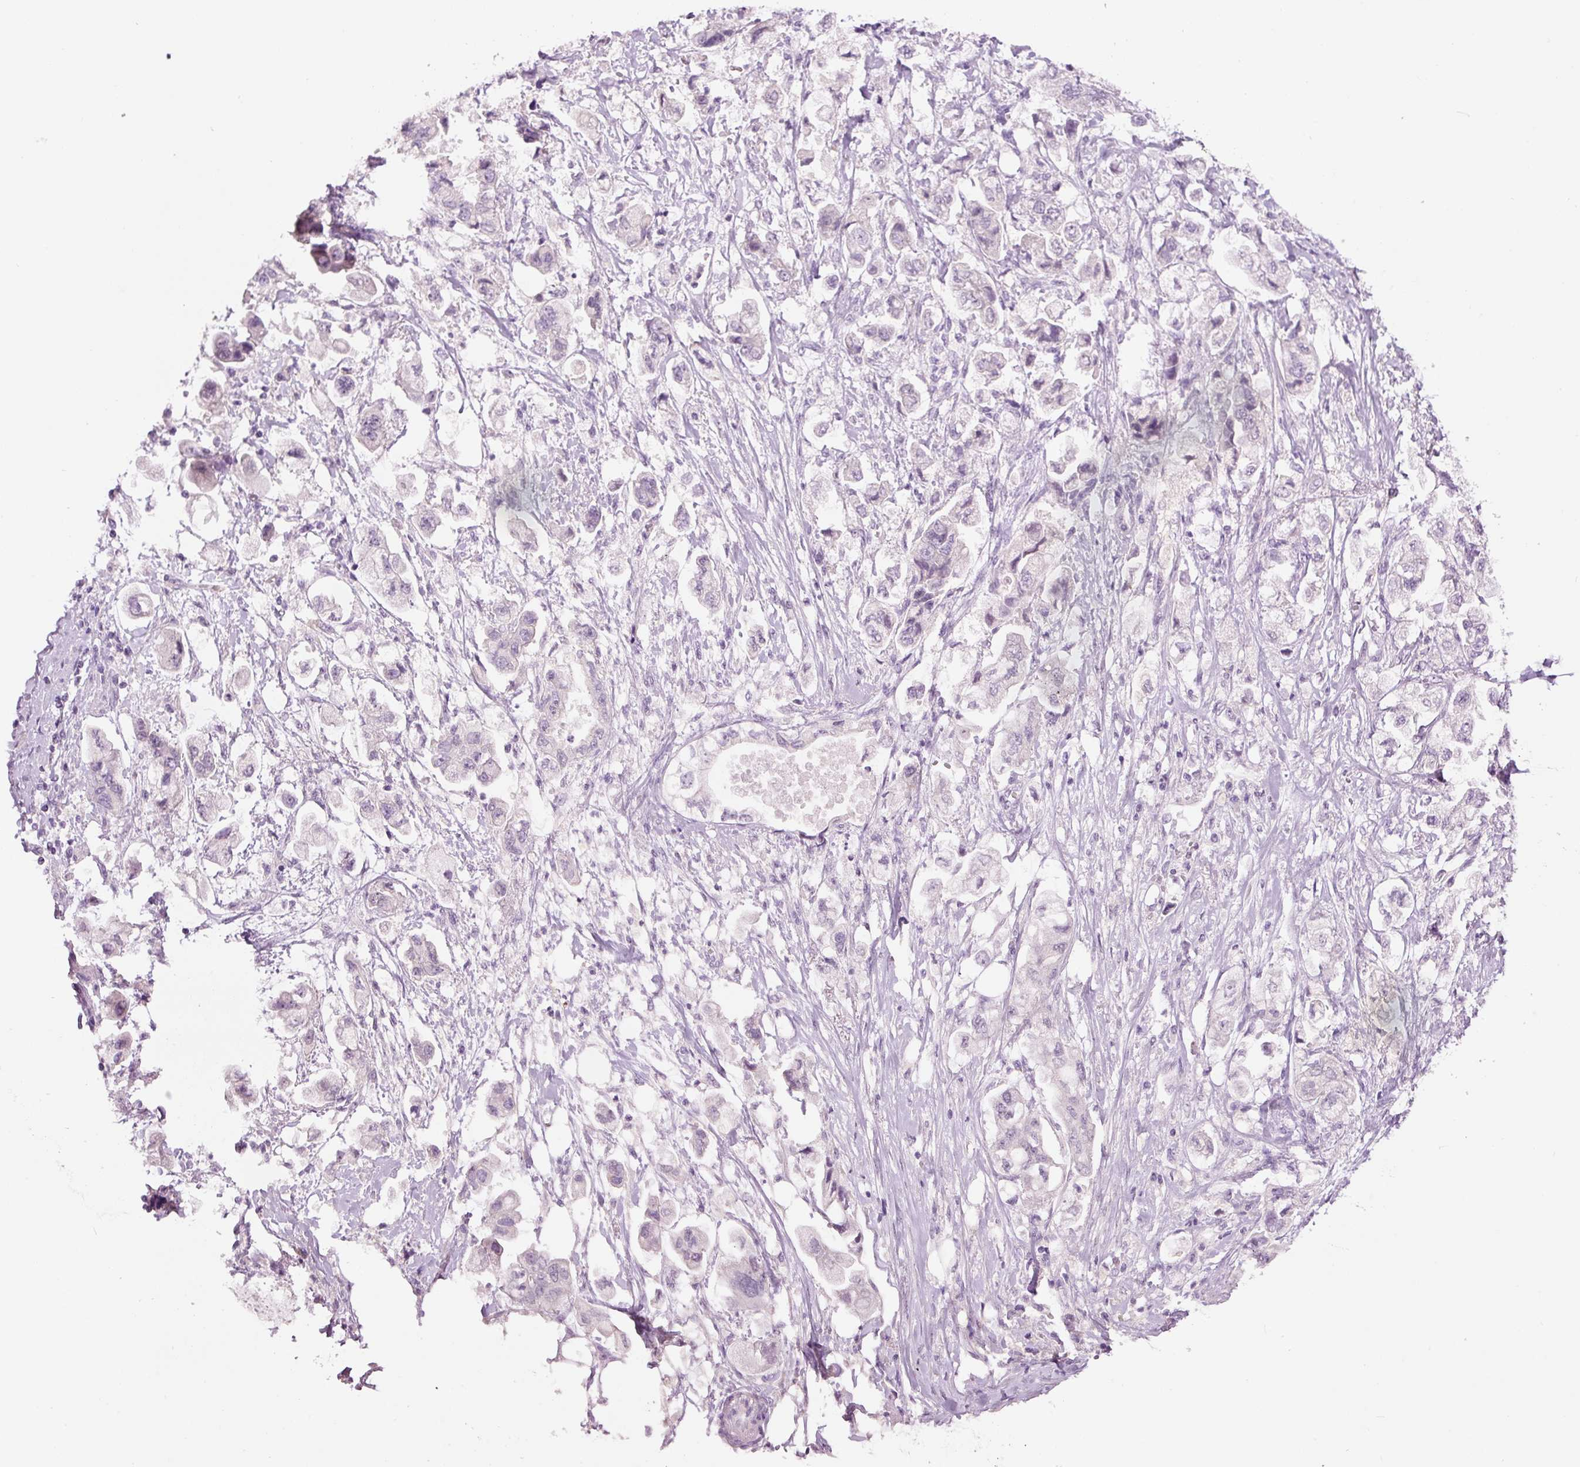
{"staining": {"intensity": "negative", "quantity": "none", "location": "none"}, "tissue": "stomach cancer", "cell_type": "Tumor cells", "image_type": "cancer", "snomed": [{"axis": "morphology", "description": "Adenocarcinoma, NOS"}, {"axis": "topography", "description": "Stomach"}], "caption": "Micrograph shows no protein expression in tumor cells of adenocarcinoma (stomach) tissue.", "gene": "GCG", "patient": {"sex": "male", "age": 62}}